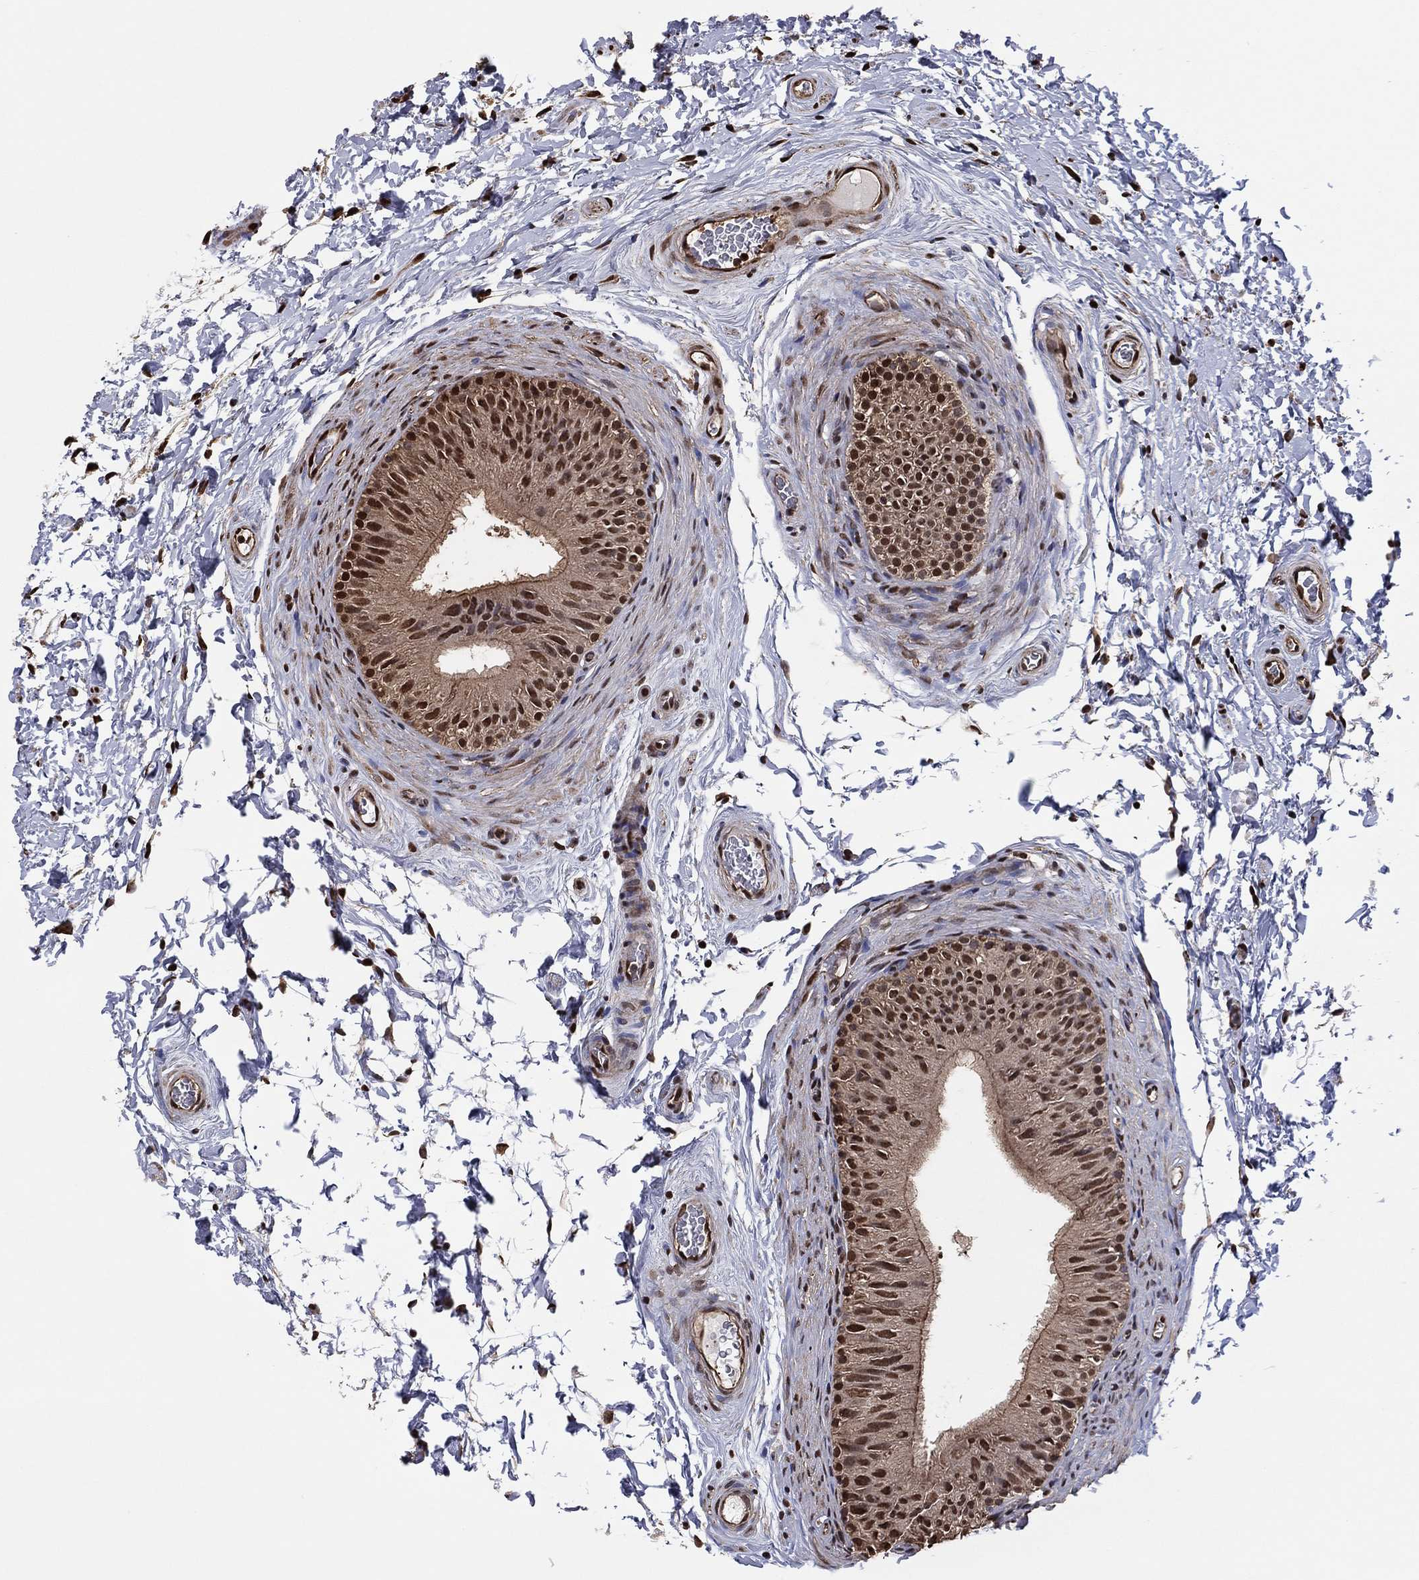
{"staining": {"intensity": "strong", "quantity": ">75%", "location": "cytoplasmic/membranous,nuclear"}, "tissue": "epididymis", "cell_type": "Glandular cells", "image_type": "normal", "snomed": [{"axis": "morphology", "description": "Normal tissue, NOS"}, {"axis": "topography", "description": "Epididymis"}], "caption": "Strong cytoplasmic/membranous,nuclear protein staining is identified in about >75% of glandular cells in epididymis. The staining is performed using DAB brown chromogen to label protein expression. The nuclei are counter-stained blue using hematoxylin.", "gene": "GAPDH", "patient": {"sex": "male", "age": 34}}